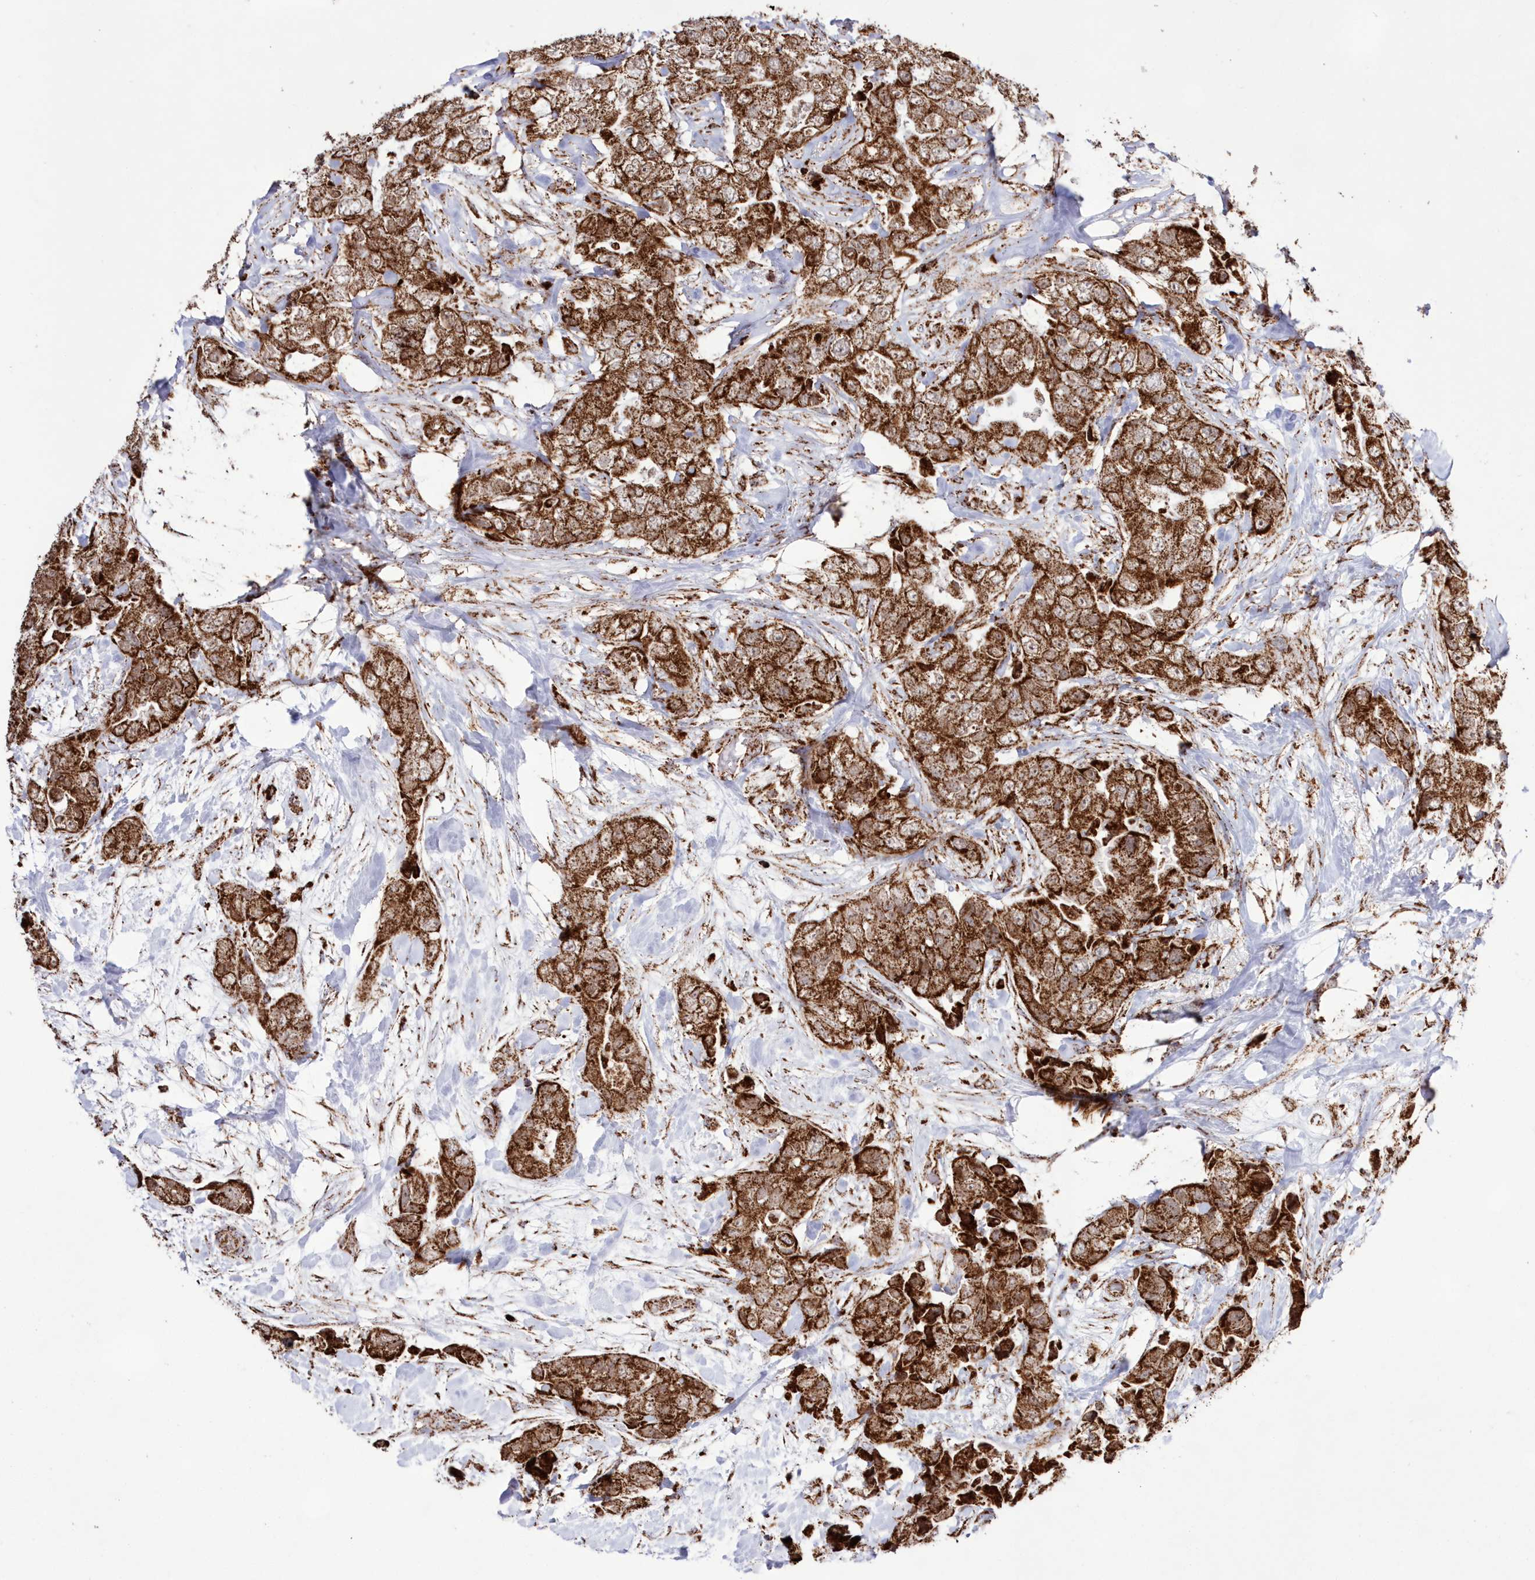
{"staining": {"intensity": "strong", "quantity": ">75%", "location": "cytoplasmic/membranous"}, "tissue": "breast cancer", "cell_type": "Tumor cells", "image_type": "cancer", "snomed": [{"axis": "morphology", "description": "Duct carcinoma"}, {"axis": "topography", "description": "Breast"}], "caption": "Immunohistochemistry (IHC) of human infiltrating ductal carcinoma (breast) reveals high levels of strong cytoplasmic/membranous staining in approximately >75% of tumor cells.", "gene": "HADHB", "patient": {"sex": "female", "age": 62}}